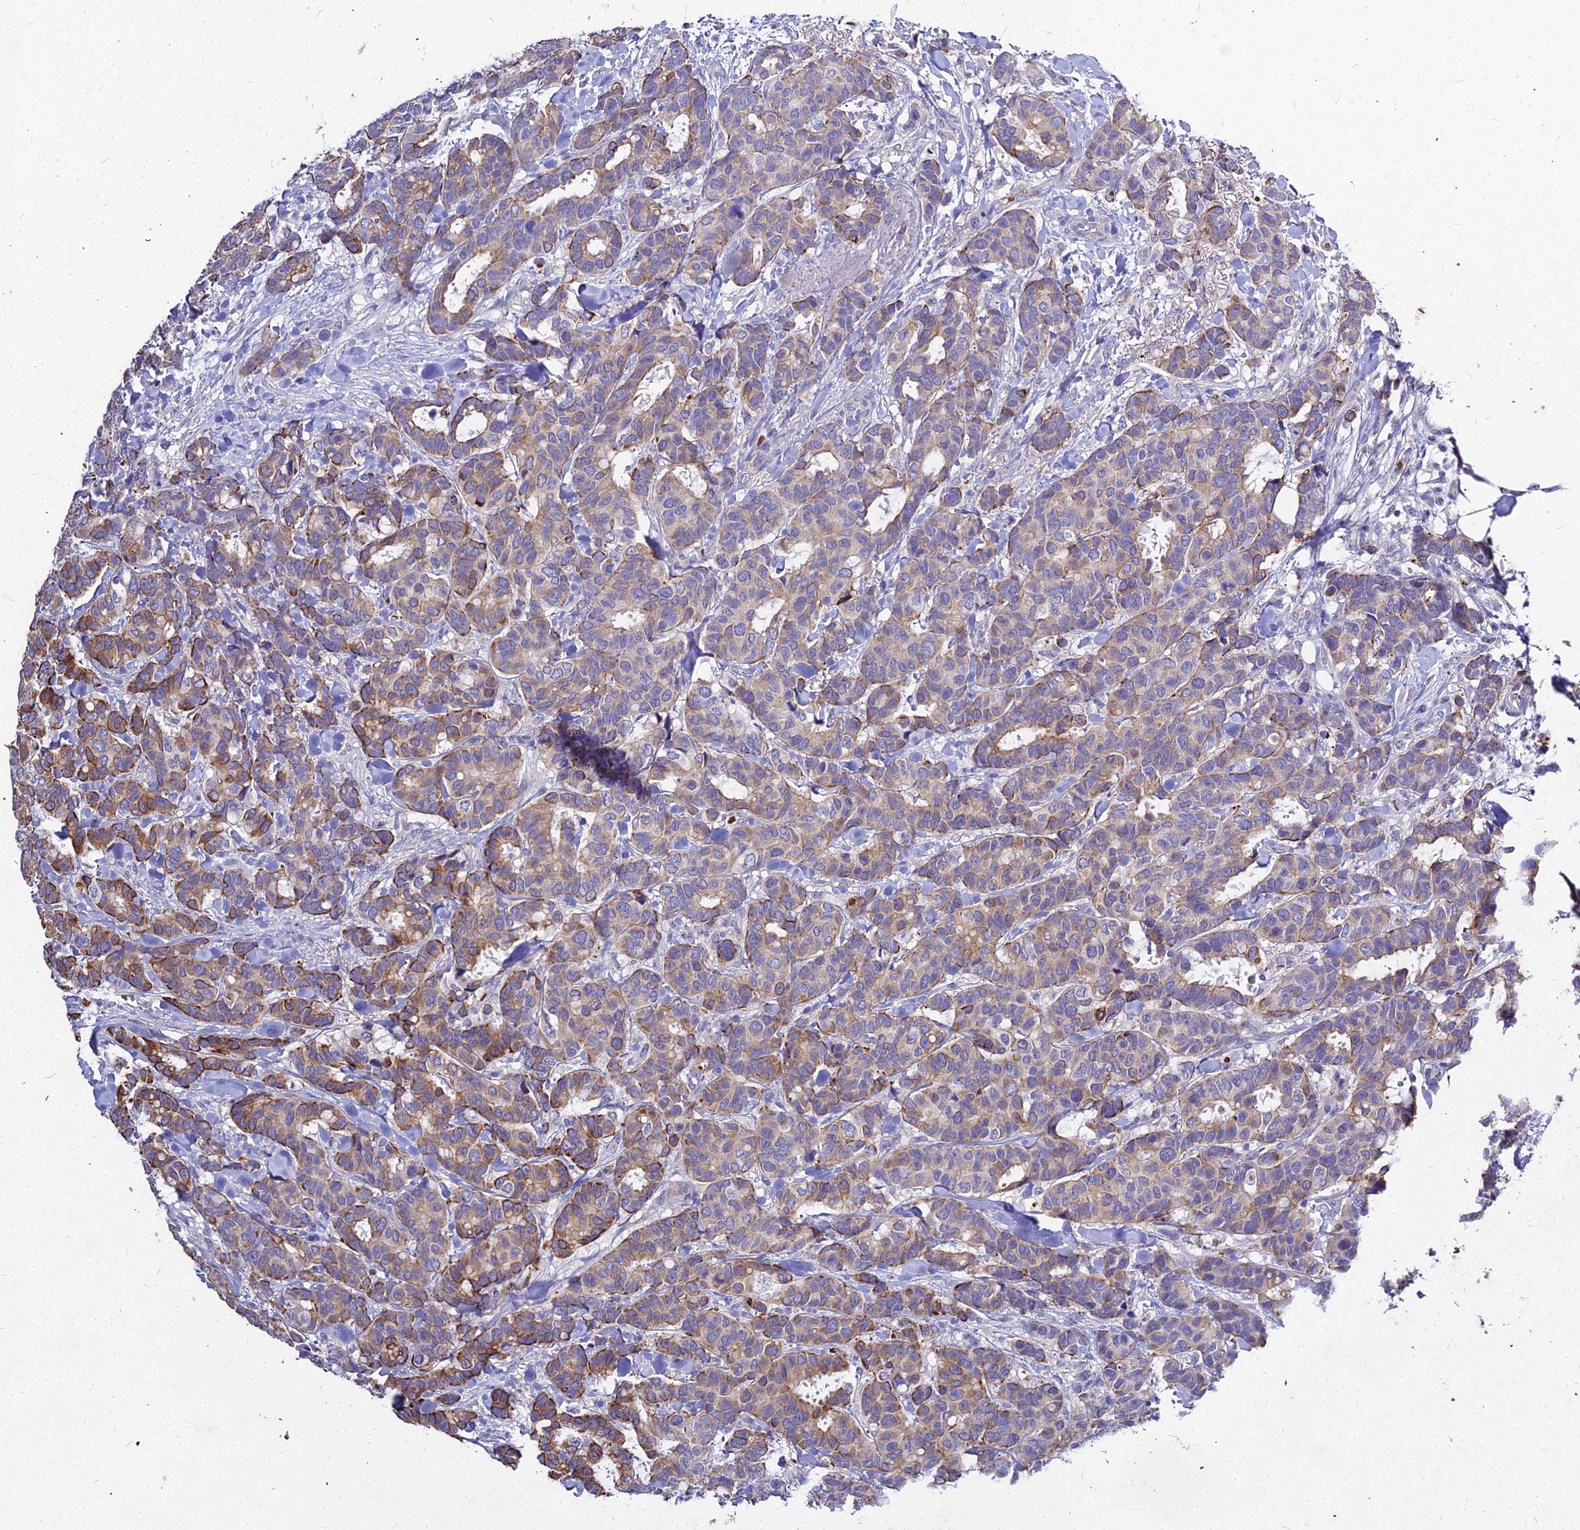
{"staining": {"intensity": "moderate", "quantity": "25%-75%", "location": "cytoplasmic/membranous"}, "tissue": "breast cancer", "cell_type": "Tumor cells", "image_type": "cancer", "snomed": [{"axis": "morphology", "description": "Normal tissue, NOS"}, {"axis": "morphology", "description": "Duct carcinoma"}, {"axis": "topography", "description": "Breast"}], "caption": "DAB immunohistochemical staining of breast cancer (intraductal carcinoma) displays moderate cytoplasmic/membranous protein positivity in approximately 25%-75% of tumor cells.", "gene": "DMRTA1", "patient": {"sex": "female", "age": 87}}